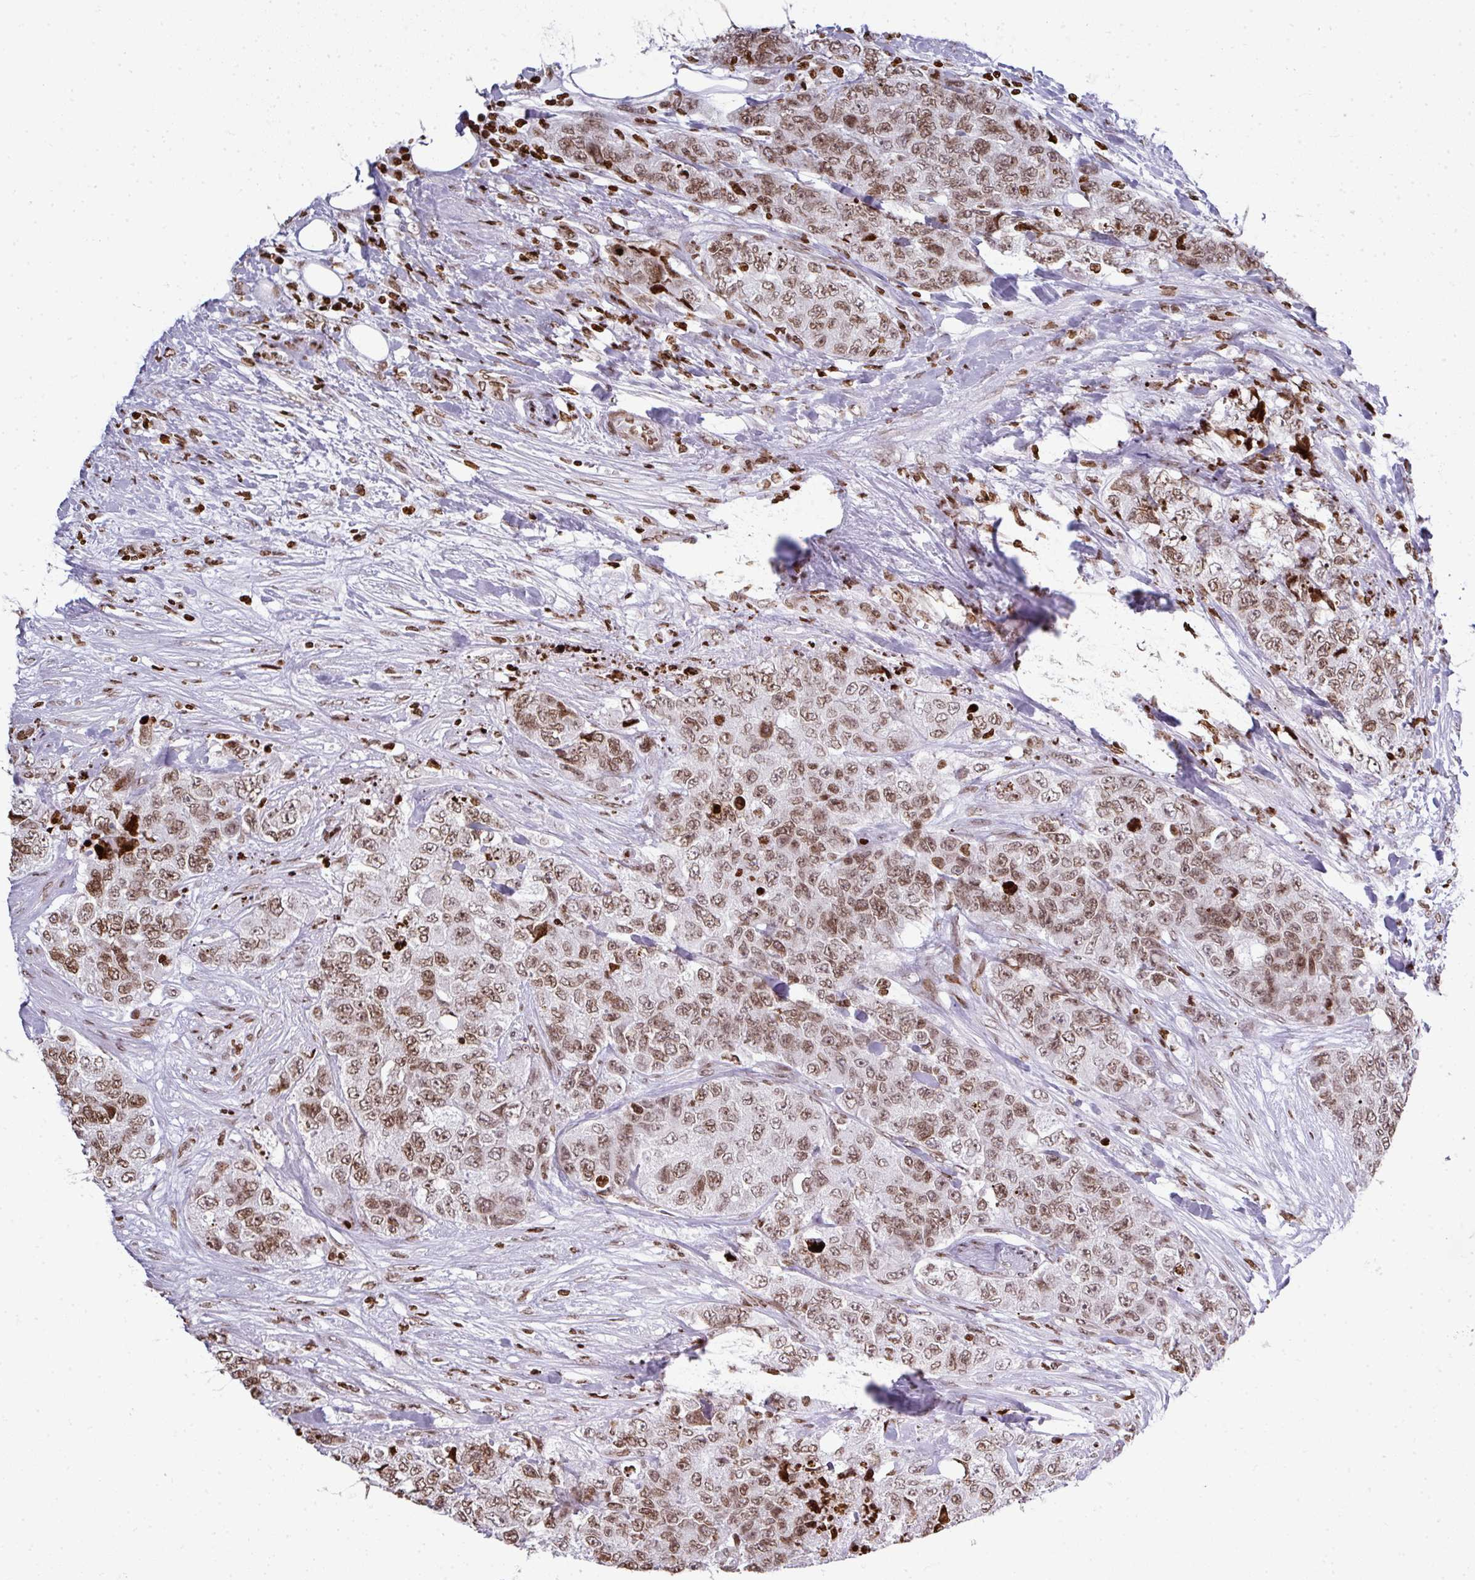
{"staining": {"intensity": "moderate", "quantity": ">75%", "location": "nuclear"}, "tissue": "urothelial cancer", "cell_type": "Tumor cells", "image_type": "cancer", "snomed": [{"axis": "morphology", "description": "Urothelial carcinoma, High grade"}, {"axis": "topography", "description": "Urinary bladder"}], "caption": "There is medium levels of moderate nuclear expression in tumor cells of urothelial cancer, as demonstrated by immunohistochemical staining (brown color).", "gene": "RASL11A", "patient": {"sex": "female", "age": 78}}